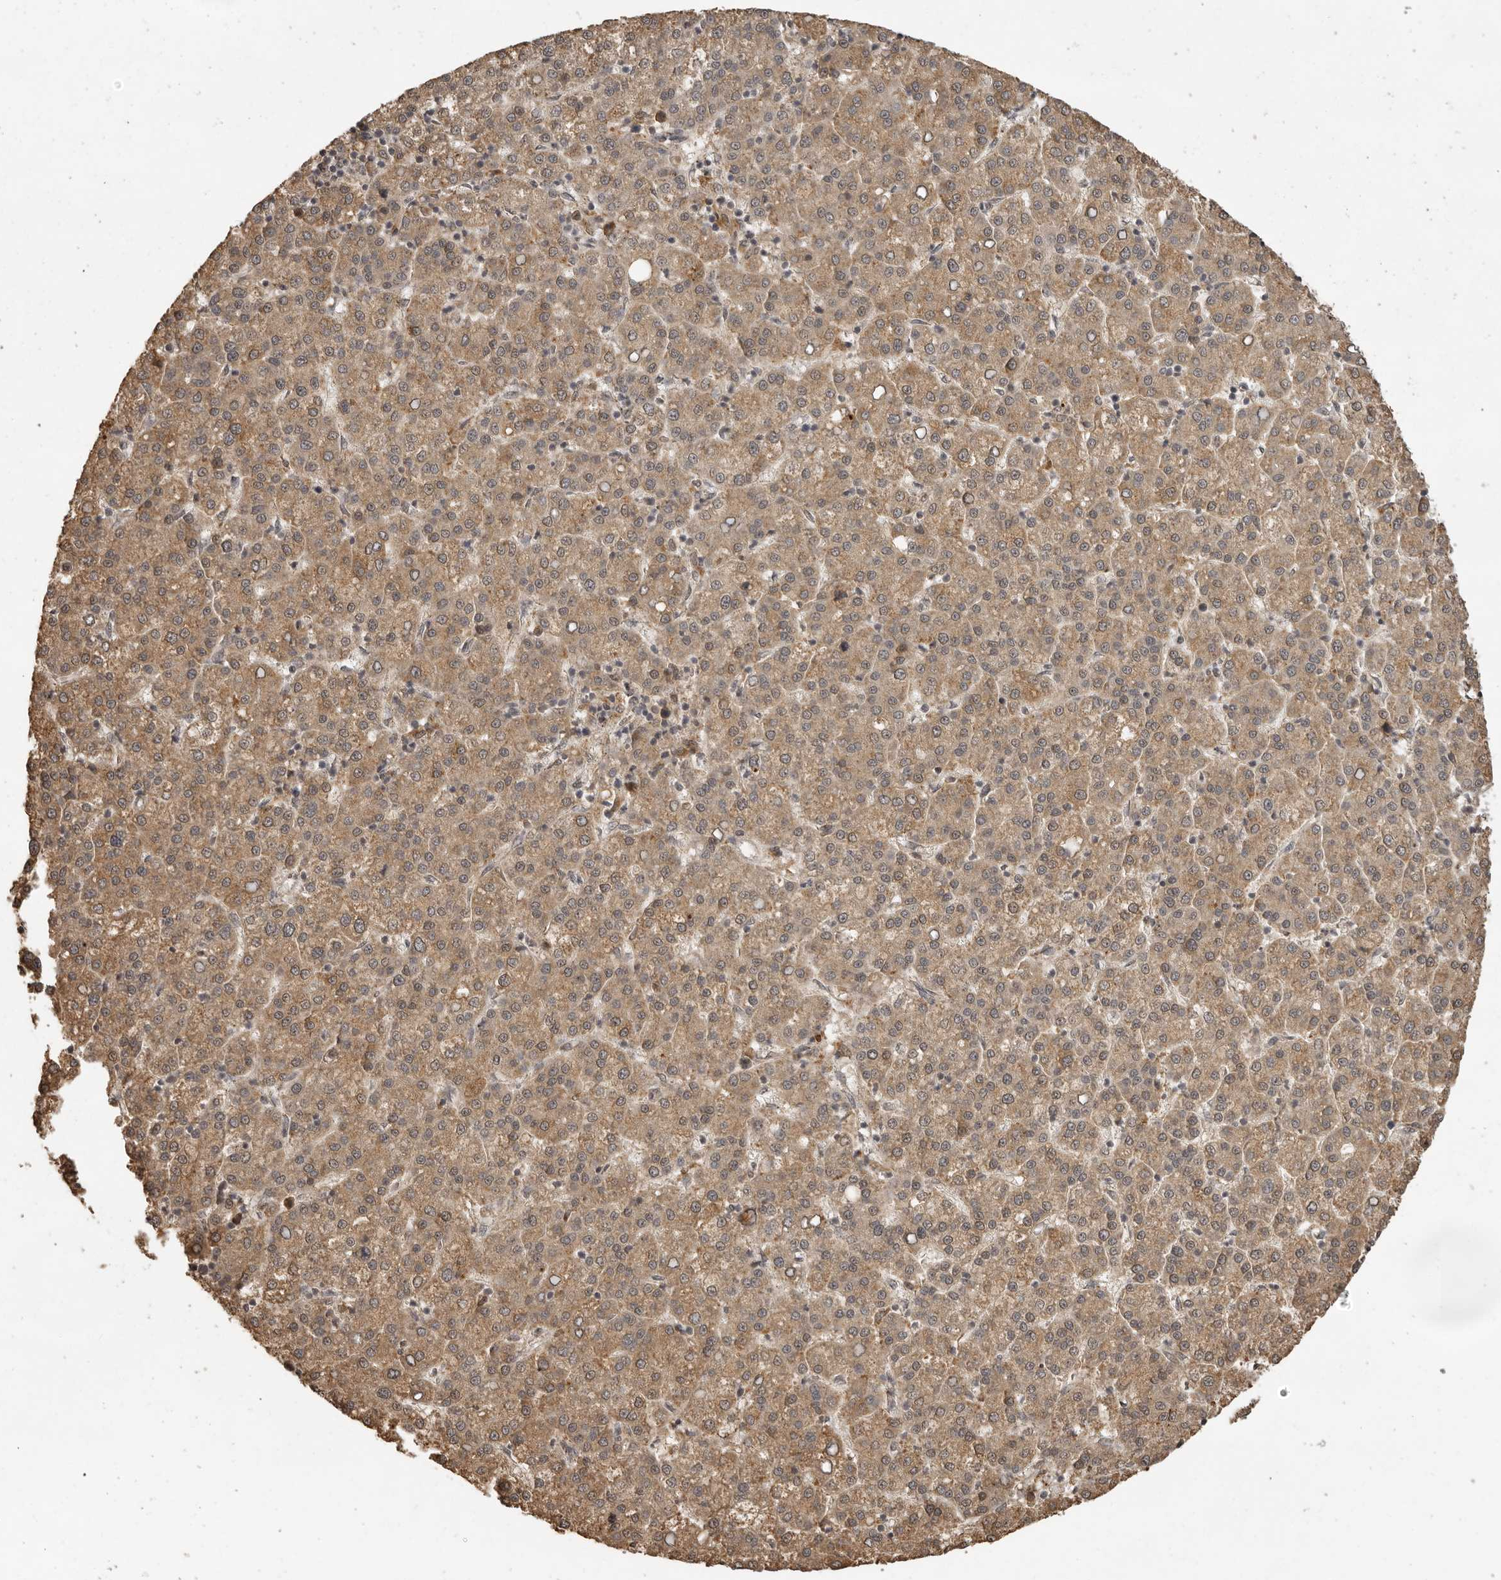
{"staining": {"intensity": "moderate", "quantity": ">75%", "location": "cytoplasmic/membranous"}, "tissue": "liver cancer", "cell_type": "Tumor cells", "image_type": "cancer", "snomed": [{"axis": "morphology", "description": "Carcinoma, Hepatocellular, NOS"}, {"axis": "topography", "description": "Liver"}], "caption": "Protein analysis of hepatocellular carcinoma (liver) tissue shows moderate cytoplasmic/membranous expression in about >75% of tumor cells. The protein of interest is stained brown, and the nuclei are stained in blue (DAB (3,3'-diaminobenzidine) IHC with brightfield microscopy, high magnification).", "gene": "CTF1", "patient": {"sex": "female", "age": 58}}